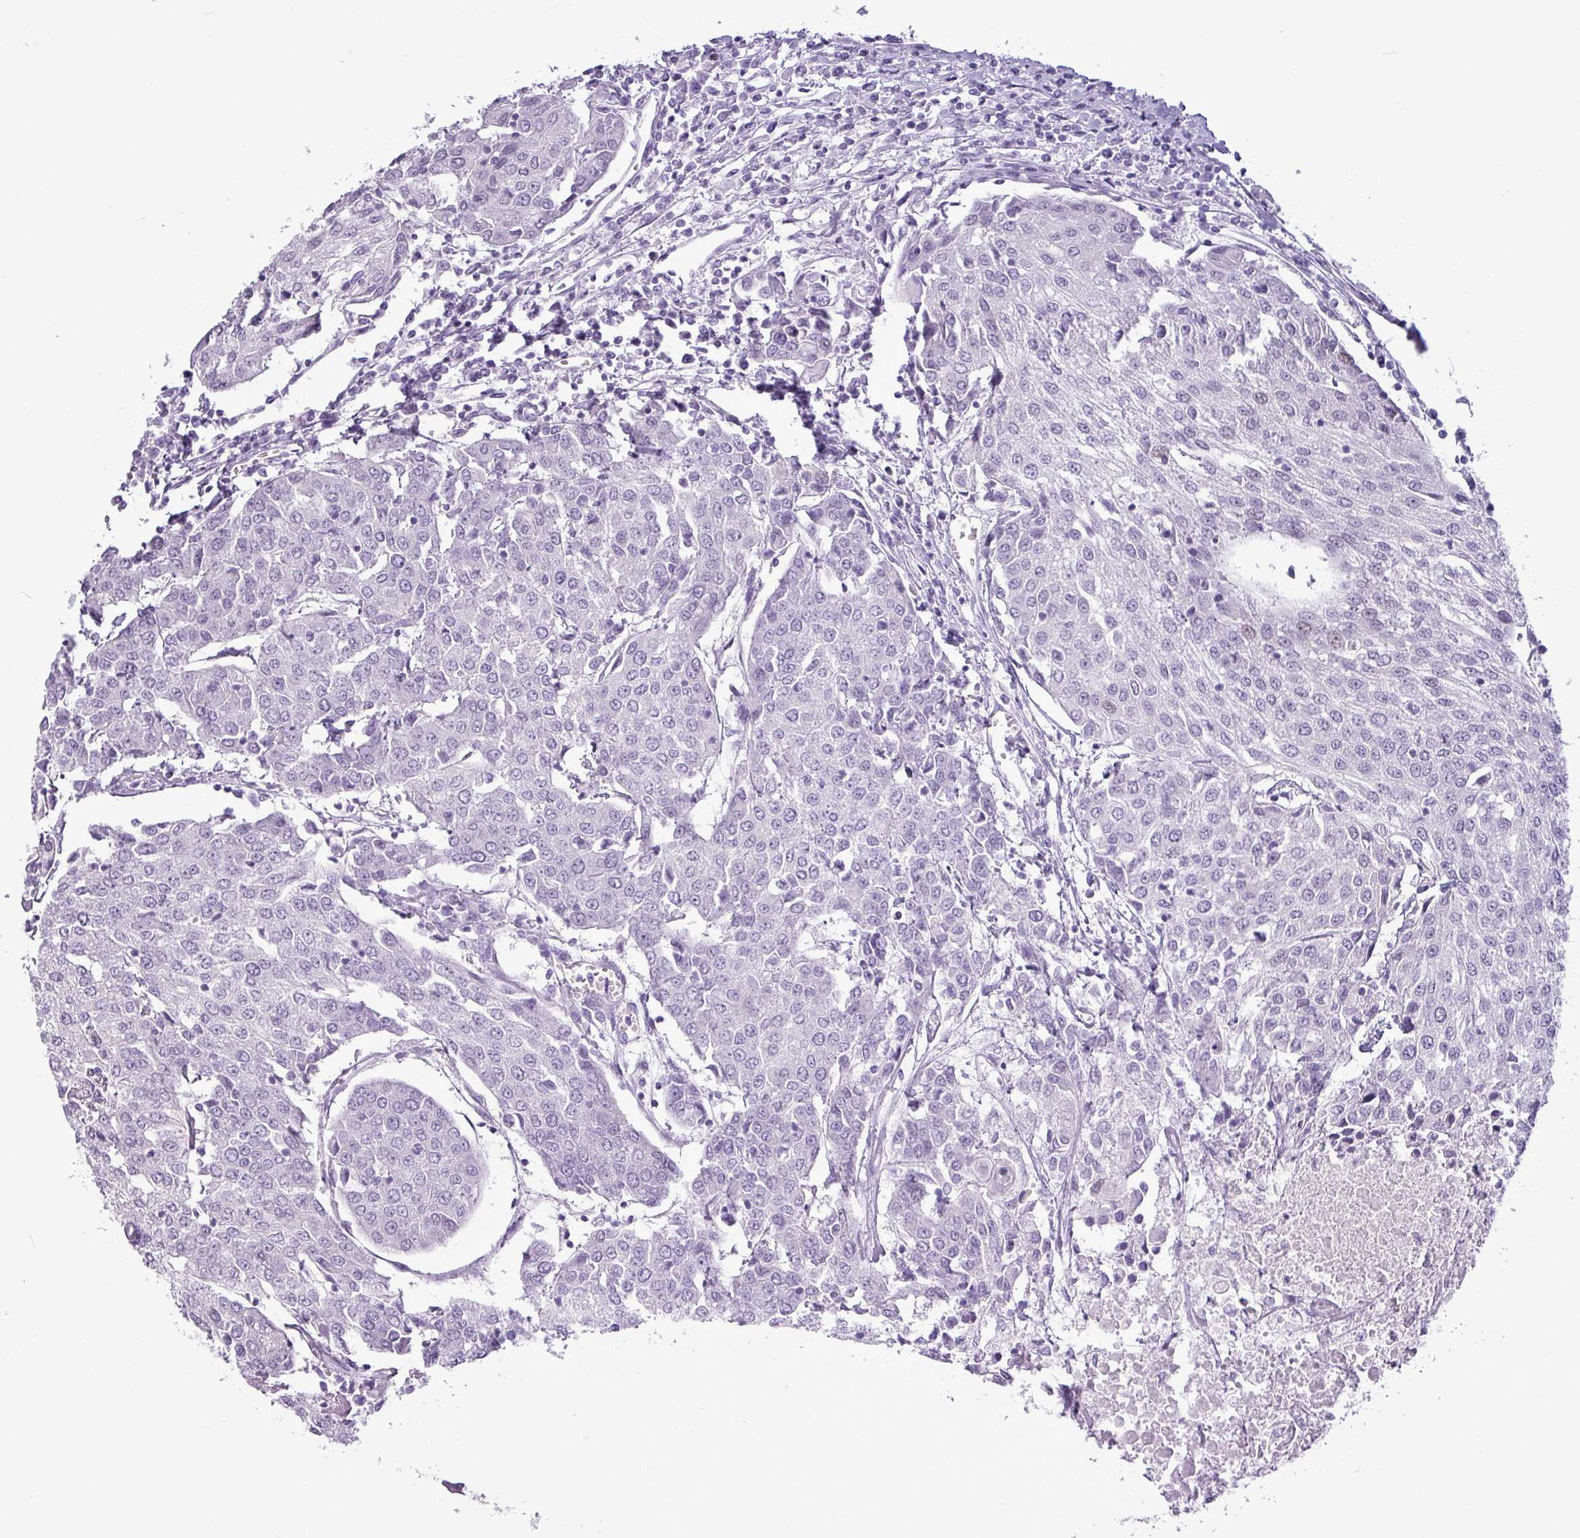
{"staining": {"intensity": "negative", "quantity": "none", "location": "none"}, "tissue": "urothelial cancer", "cell_type": "Tumor cells", "image_type": "cancer", "snomed": [{"axis": "morphology", "description": "Urothelial carcinoma, High grade"}, {"axis": "topography", "description": "Urinary bladder"}], "caption": "There is no significant positivity in tumor cells of high-grade urothelial carcinoma.", "gene": "AMY2A", "patient": {"sex": "female", "age": 85}}